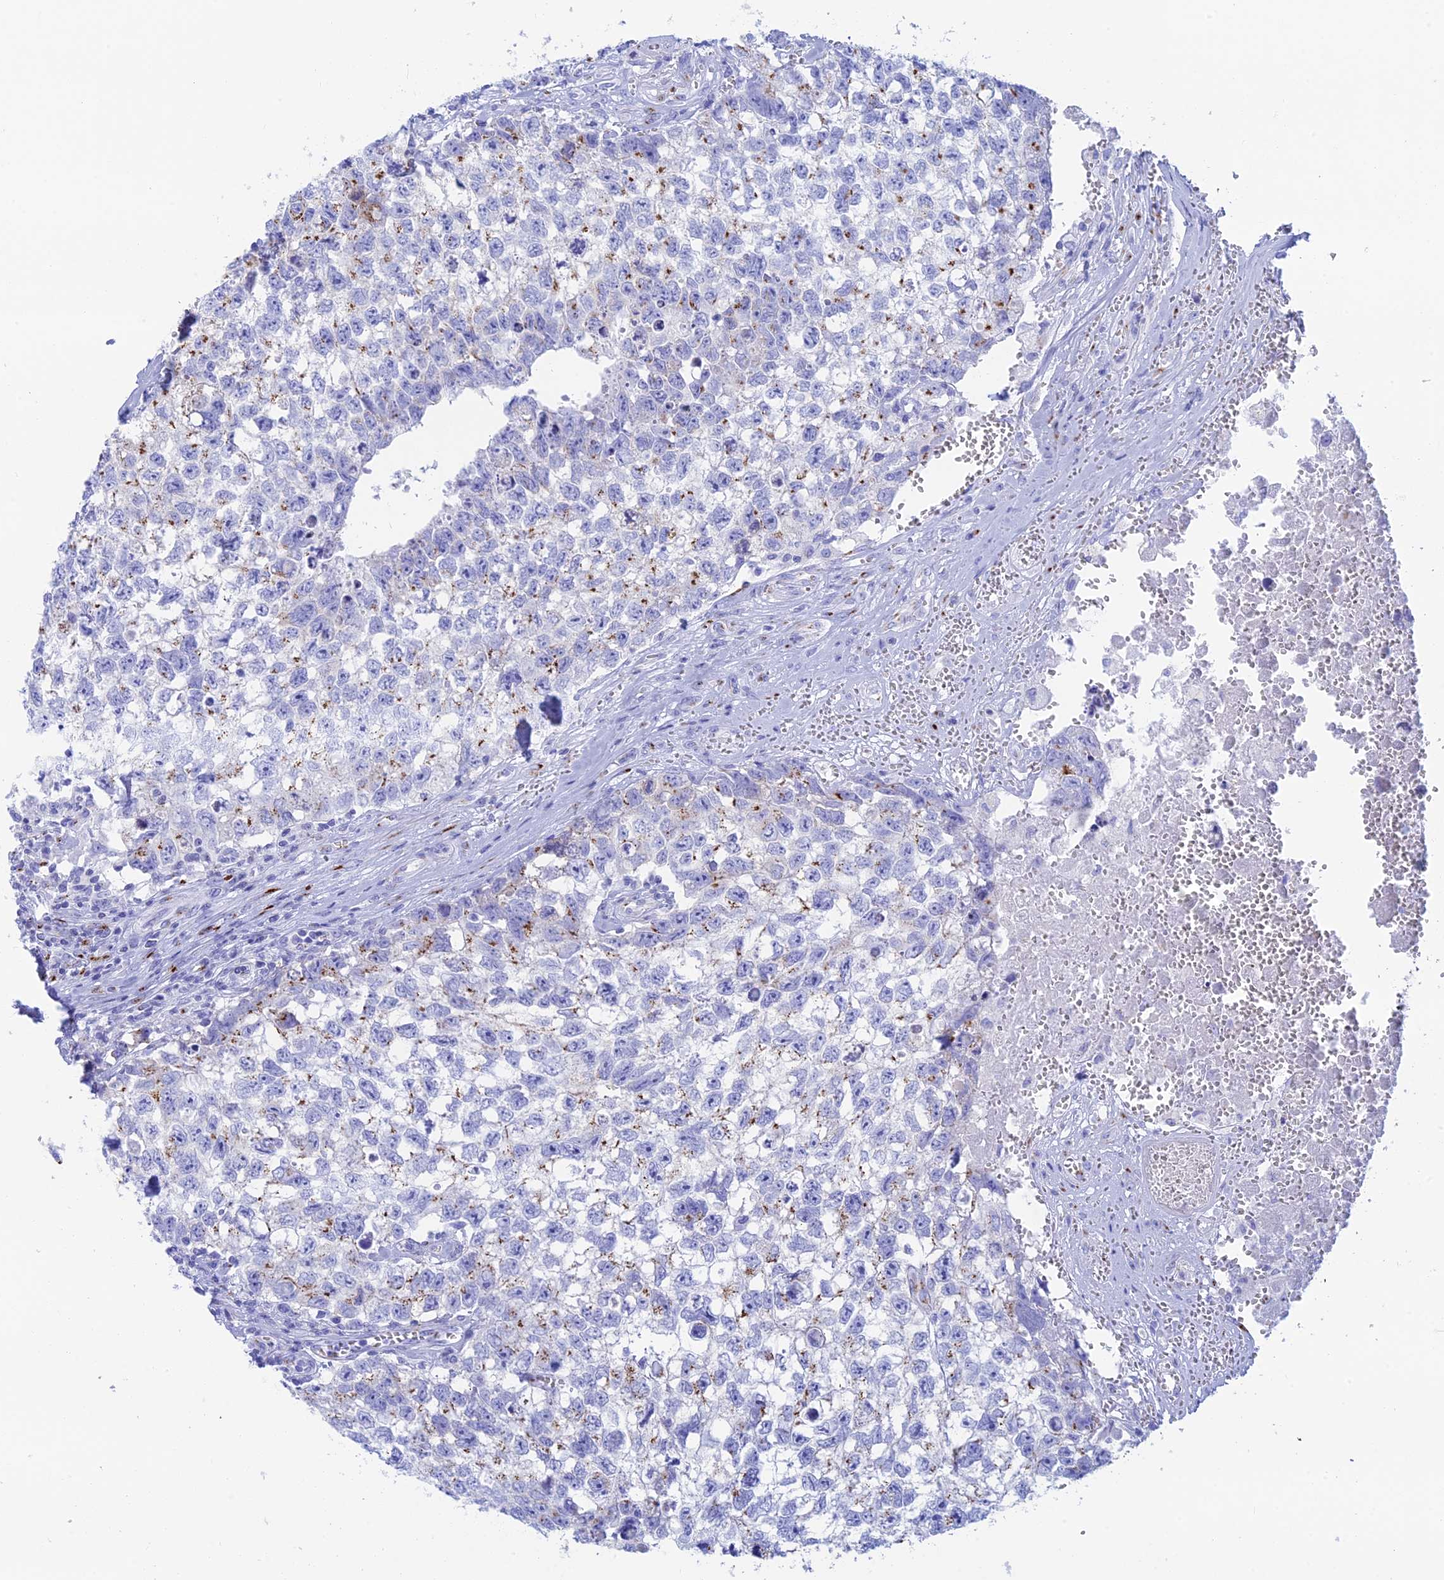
{"staining": {"intensity": "moderate", "quantity": "<25%", "location": "cytoplasmic/membranous"}, "tissue": "testis cancer", "cell_type": "Tumor cells", "image_type": "cancer", "snomed": [{"axis": "morphology", "description": "Seminoma, NOS"}, {"axis": "morphology", "description": "Carcinoma, Embryonal, NOS"}, {"axis": "topography", "description": "Testis"}], "caption": "High-power microscopy captured an immunohistochemistry (IHC) photomicrograph of testis cancer, revealing moderate cytoplasmic/membranous expression in approximately <25% of tumor cells. The staining was performed using DAB, with brown indicating positive protein expression. Nuclei are stained blue with hematoxylin.", "gene": "ERICH4", "patient": {"sex": "male", "age": 29}}